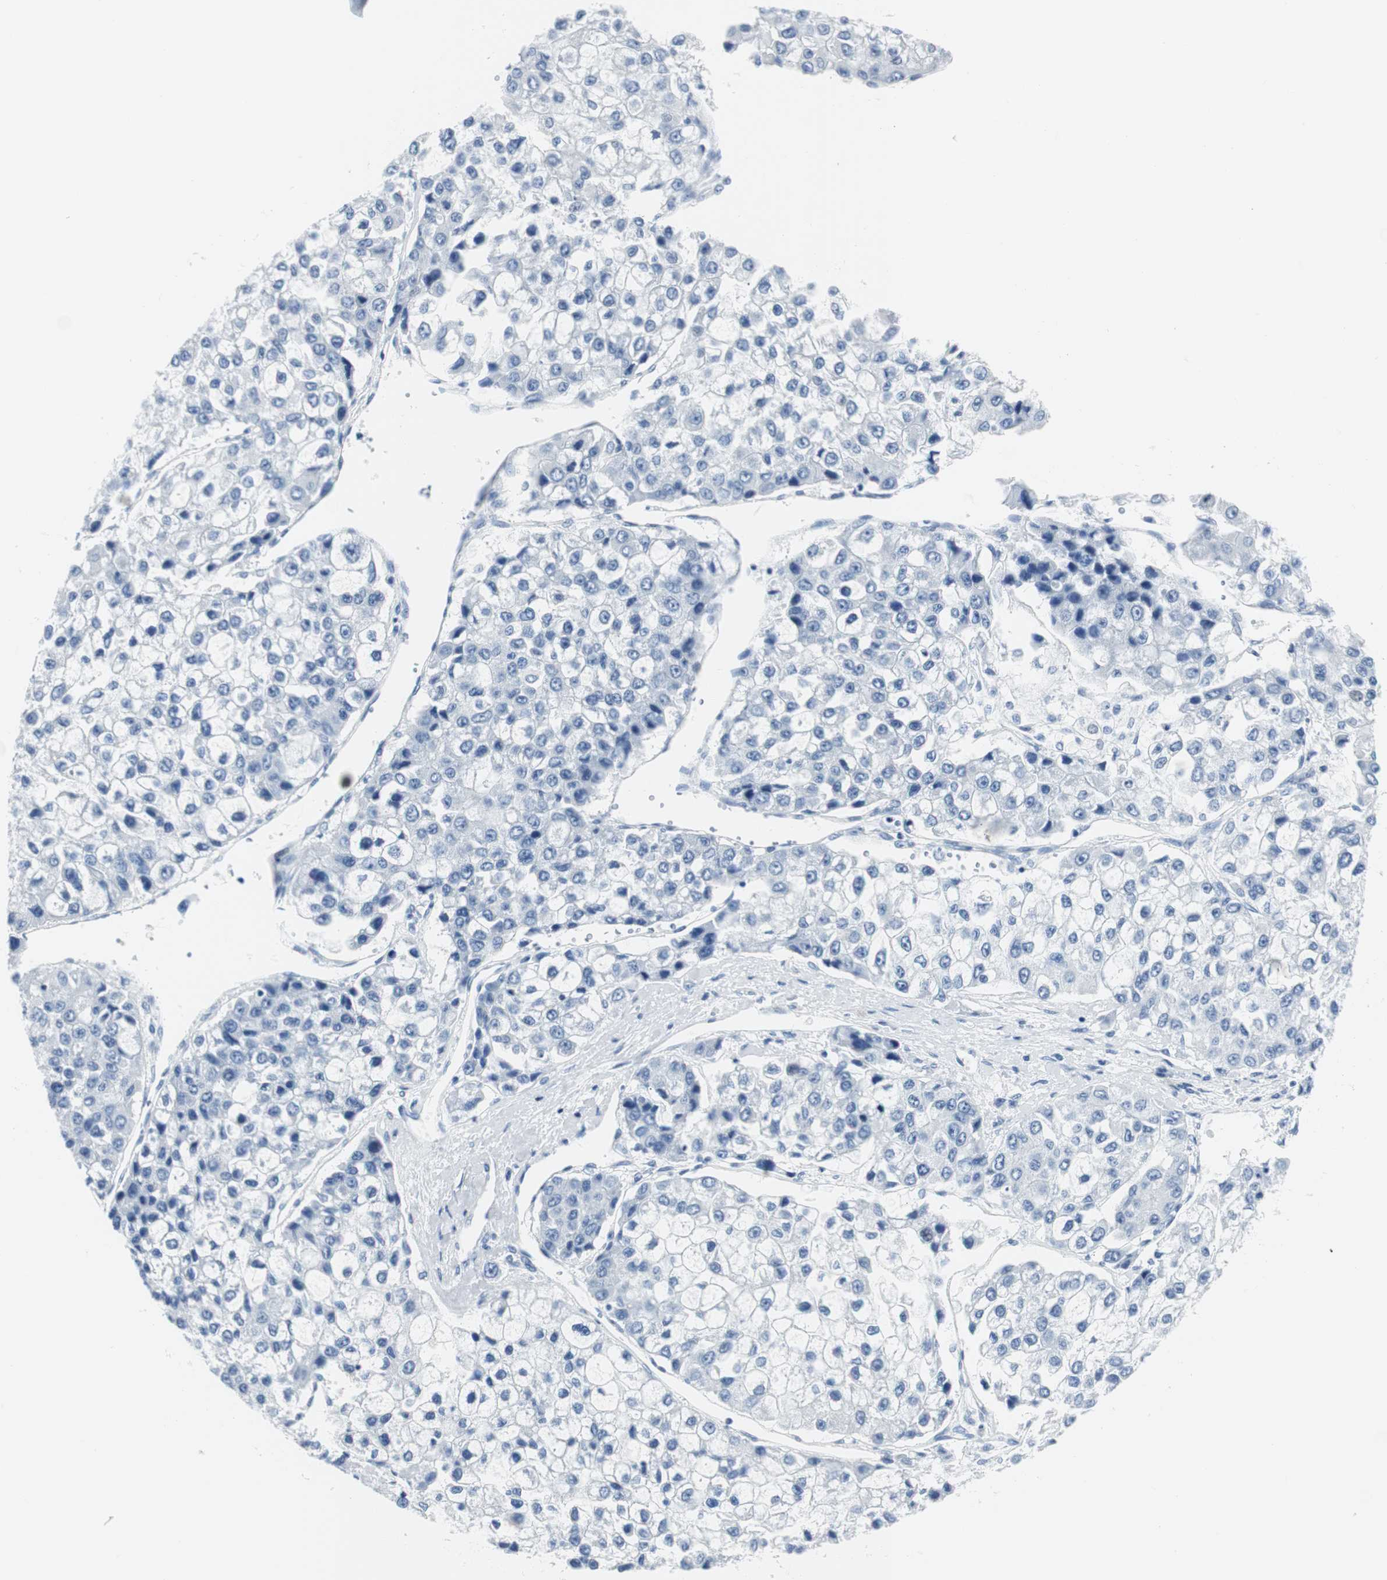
{"staining": {"intensity": "negative", "quantity": "none", "location": "none"}, "tissue": "liver cancer", "cell_type": "Tumor cells", "image_type": "cancer", "snomed": [{"axis": "morphology", "description": "Carcinoma, Hepatocellular, NOS"}, {"axis": "topography", "description": "Liver"}], "caption": "This is an immunohistochemistry (IHC) photomicrograph of liver cancer (hepatocellular carcinoma). There is no staining in tumor cells.", "gene": "GAP43", "patient": {"sex": "female", "age": 66}}